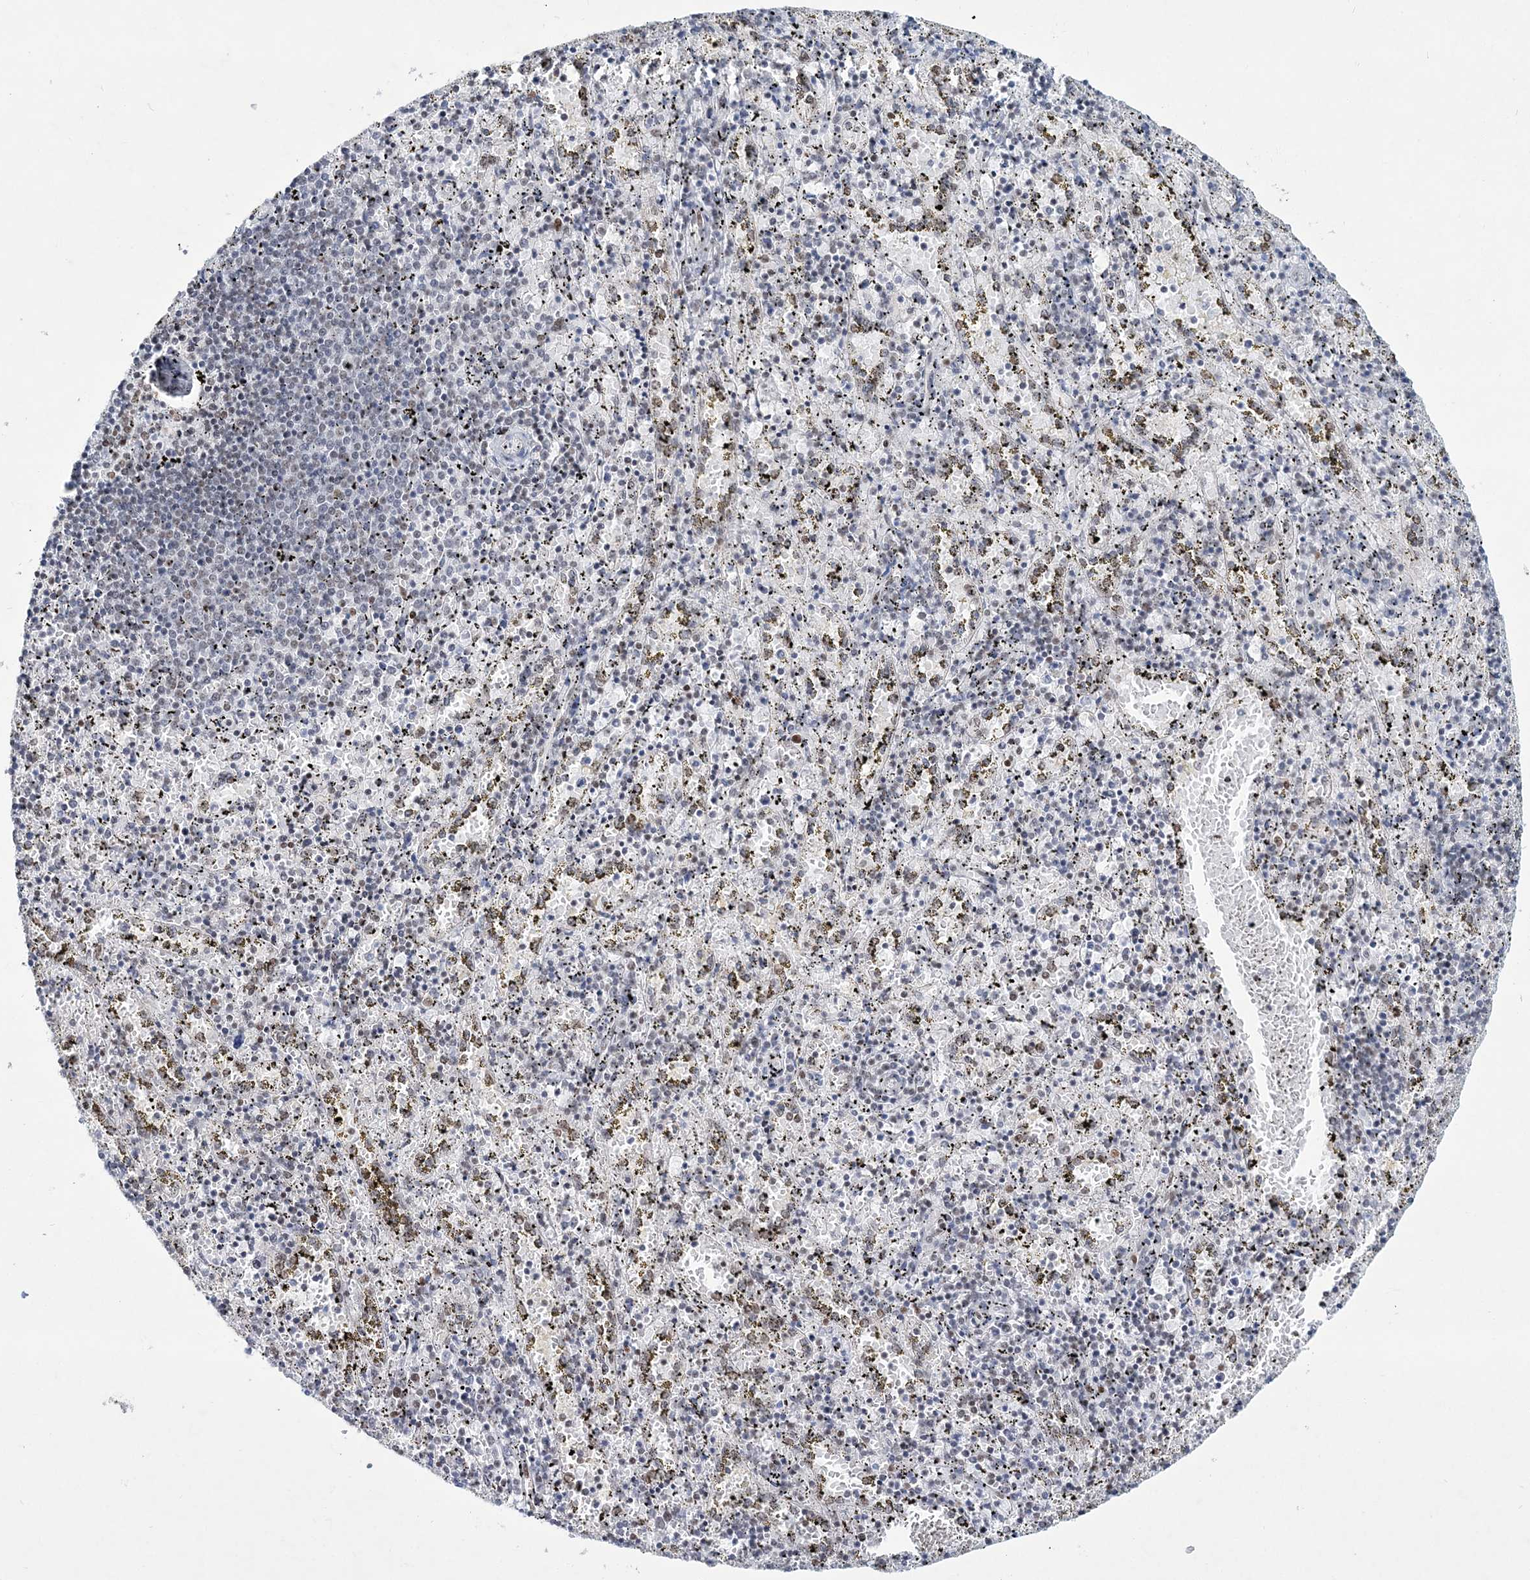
{"staining": {"intensity": "moderate", "quantity": "<25%", "location": "nuclear"}, "tissue": "spleen", "cell_type": "Cells in red pulp", "image_type": "normal", "snomed": [{"axis": "morphology", "description": "Normal tissue, NOS"}, {"axis": "topography", "description": "Spleen"}], "caption": "A high-resolution histopathology image shows IHC staining of normal spleen, which displays moderate nuclear positivity in about <25% of cells in red pulp.", "gene": "LRRFIP2", "patient": {"sex": "male", "age": 11}}